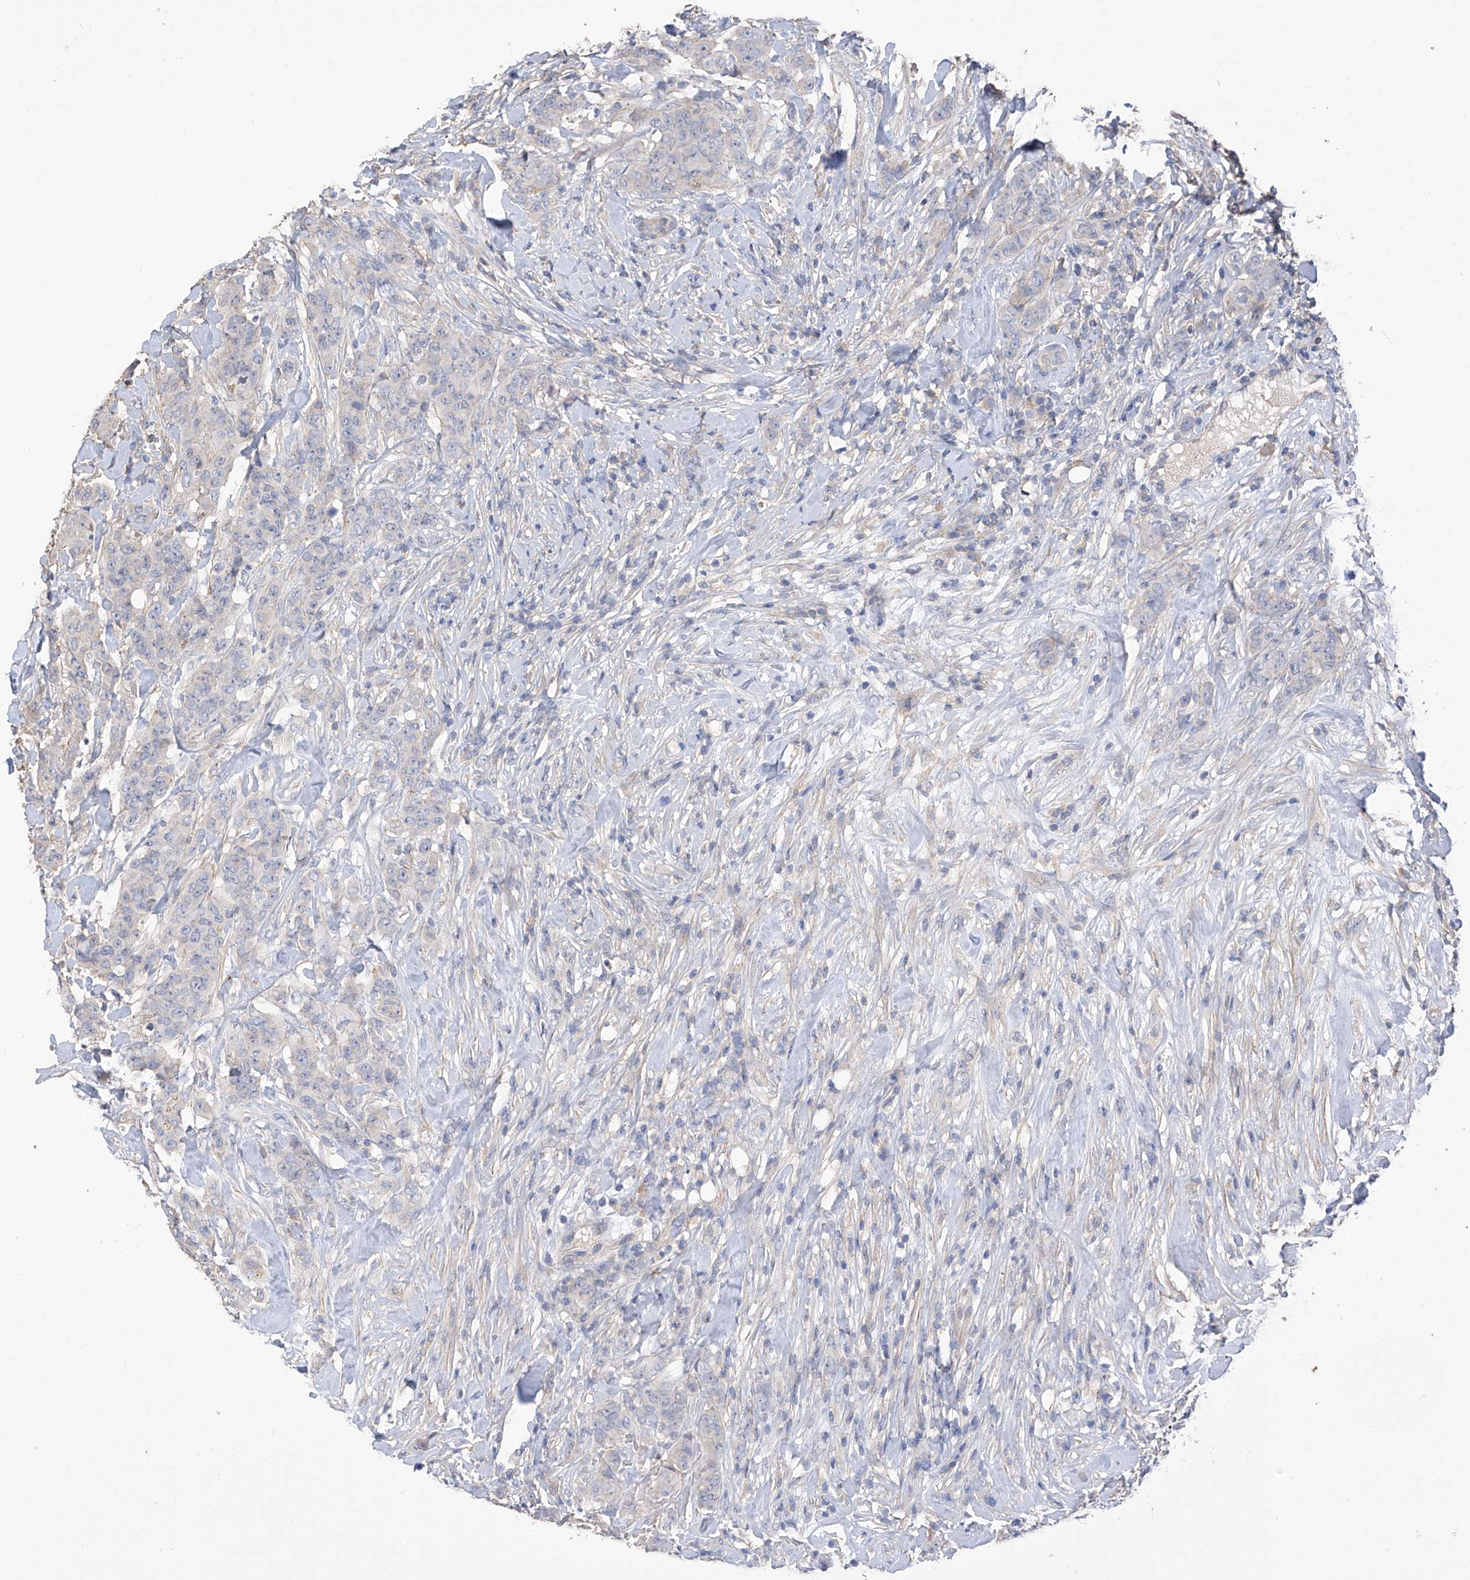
{"staining": {"intensity": "negative", "quantity": "none", "location": "none"}, "tissue": "breast cancer", "cell_type": "Tumor cells", "image_type": "cancer", "snomed": [{"axis": "morphology", "description": "Duct carcinoma"}, {"axis": "topography", "description": "Breast"}], "caption": "Immunohistochemical staining of human breast cancer exhibits no significant expression in tumor cells. The staining is performed using DAB brown chromogen with nuclei counter-stained in using hematoxylin.", "gene": "SLFN14", "patient": {"sex": "female", "age": 40}}